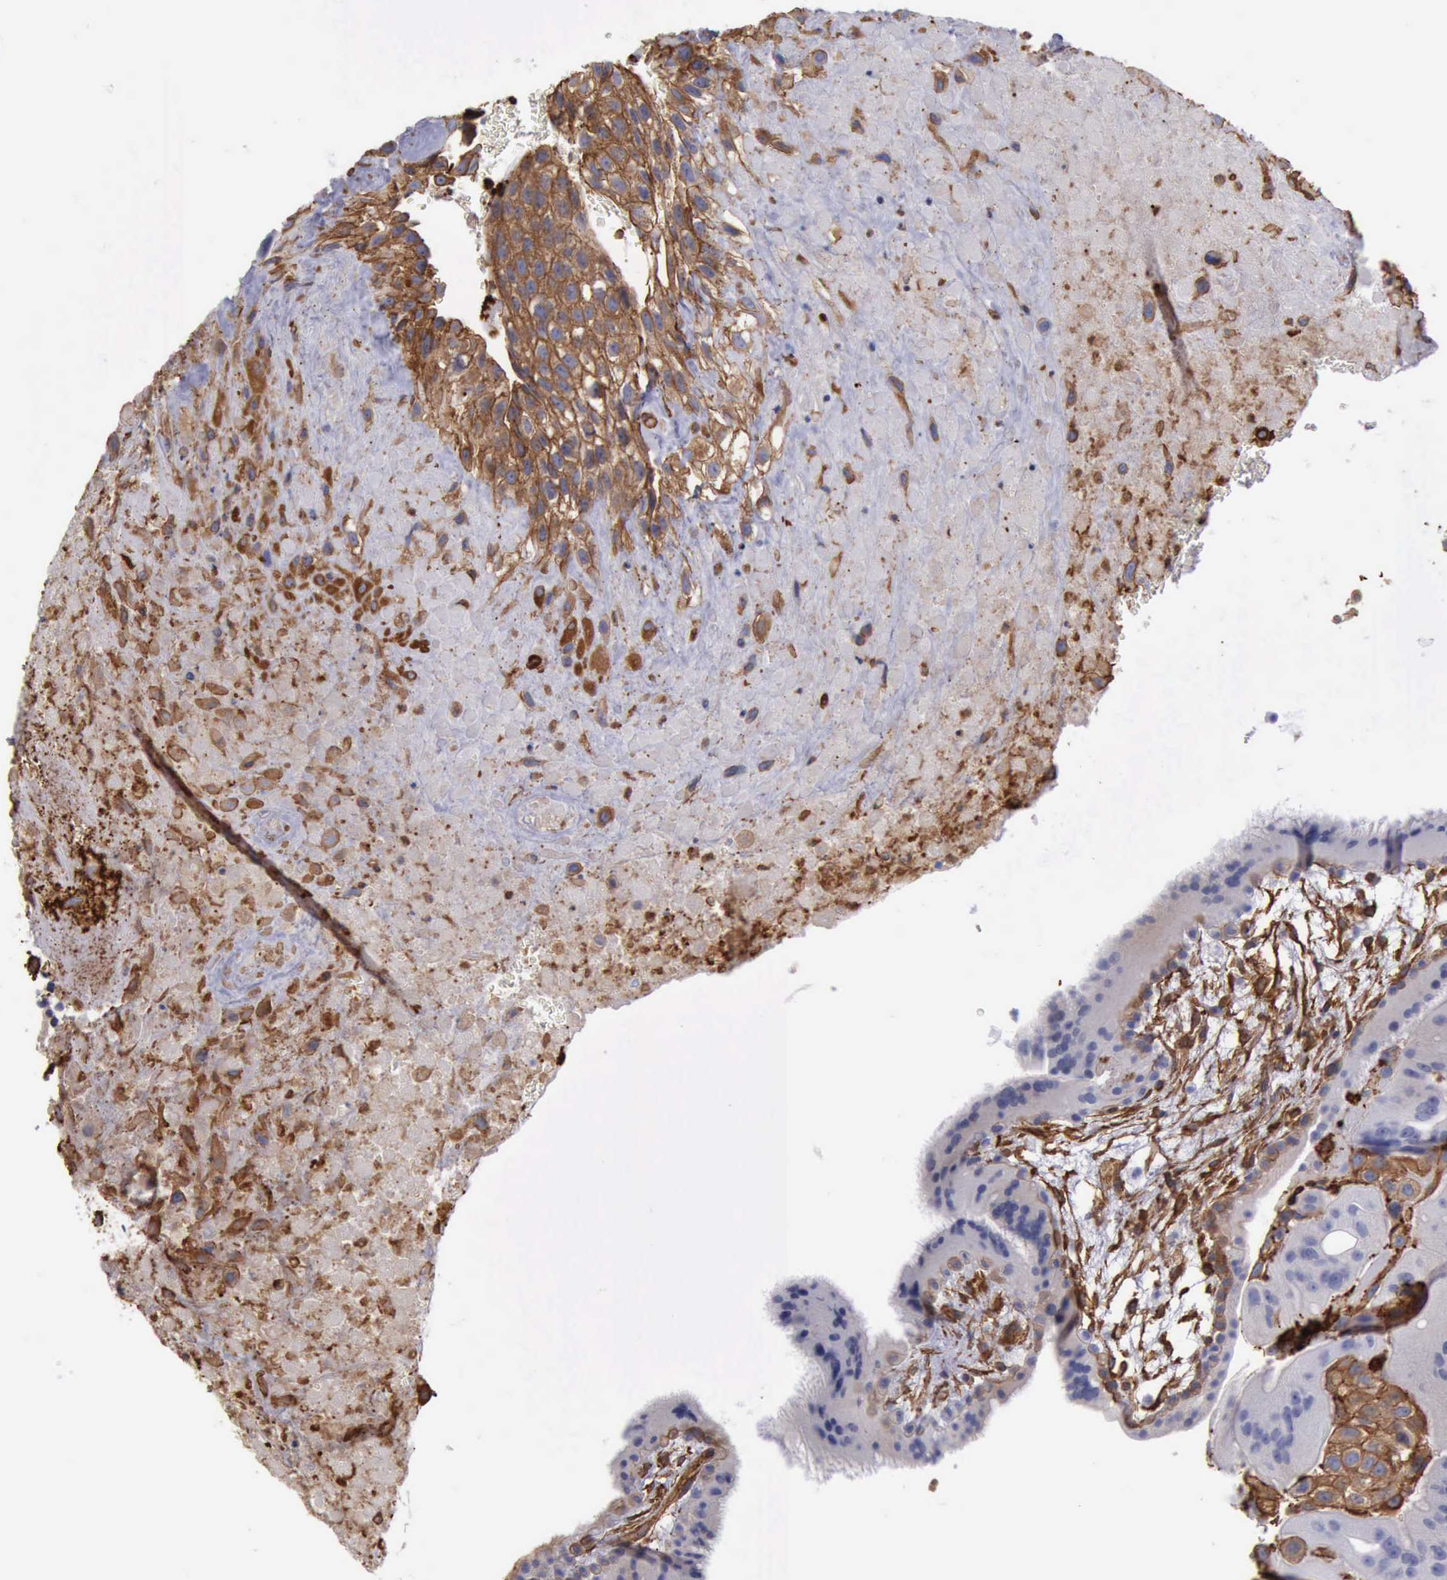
{"staining": {"intensity": "strong", "quantity": ">75%", "location": "cytoplasmic/membranous"}, "tissue": "placenta", "cell_type": "Decidual cells", "image_type": "normal", "snomed": [{"axis": "morphology", "description": "Normal tissue, NOS"}, {"axis": "topography", "description": "Placenta"}], "caption": "Placenta stained with IHC reveals strong cytoplasmic/membranous expression in approximately >75% of decidual cells. Using DAB (3,3'-diaminobenzidine) (brown) and hematoxylin (blue) stains, captured at high magnification using brightfield microscopy.", "gene": "FLNA", "patient": {"sex": "female", "age": 19}}